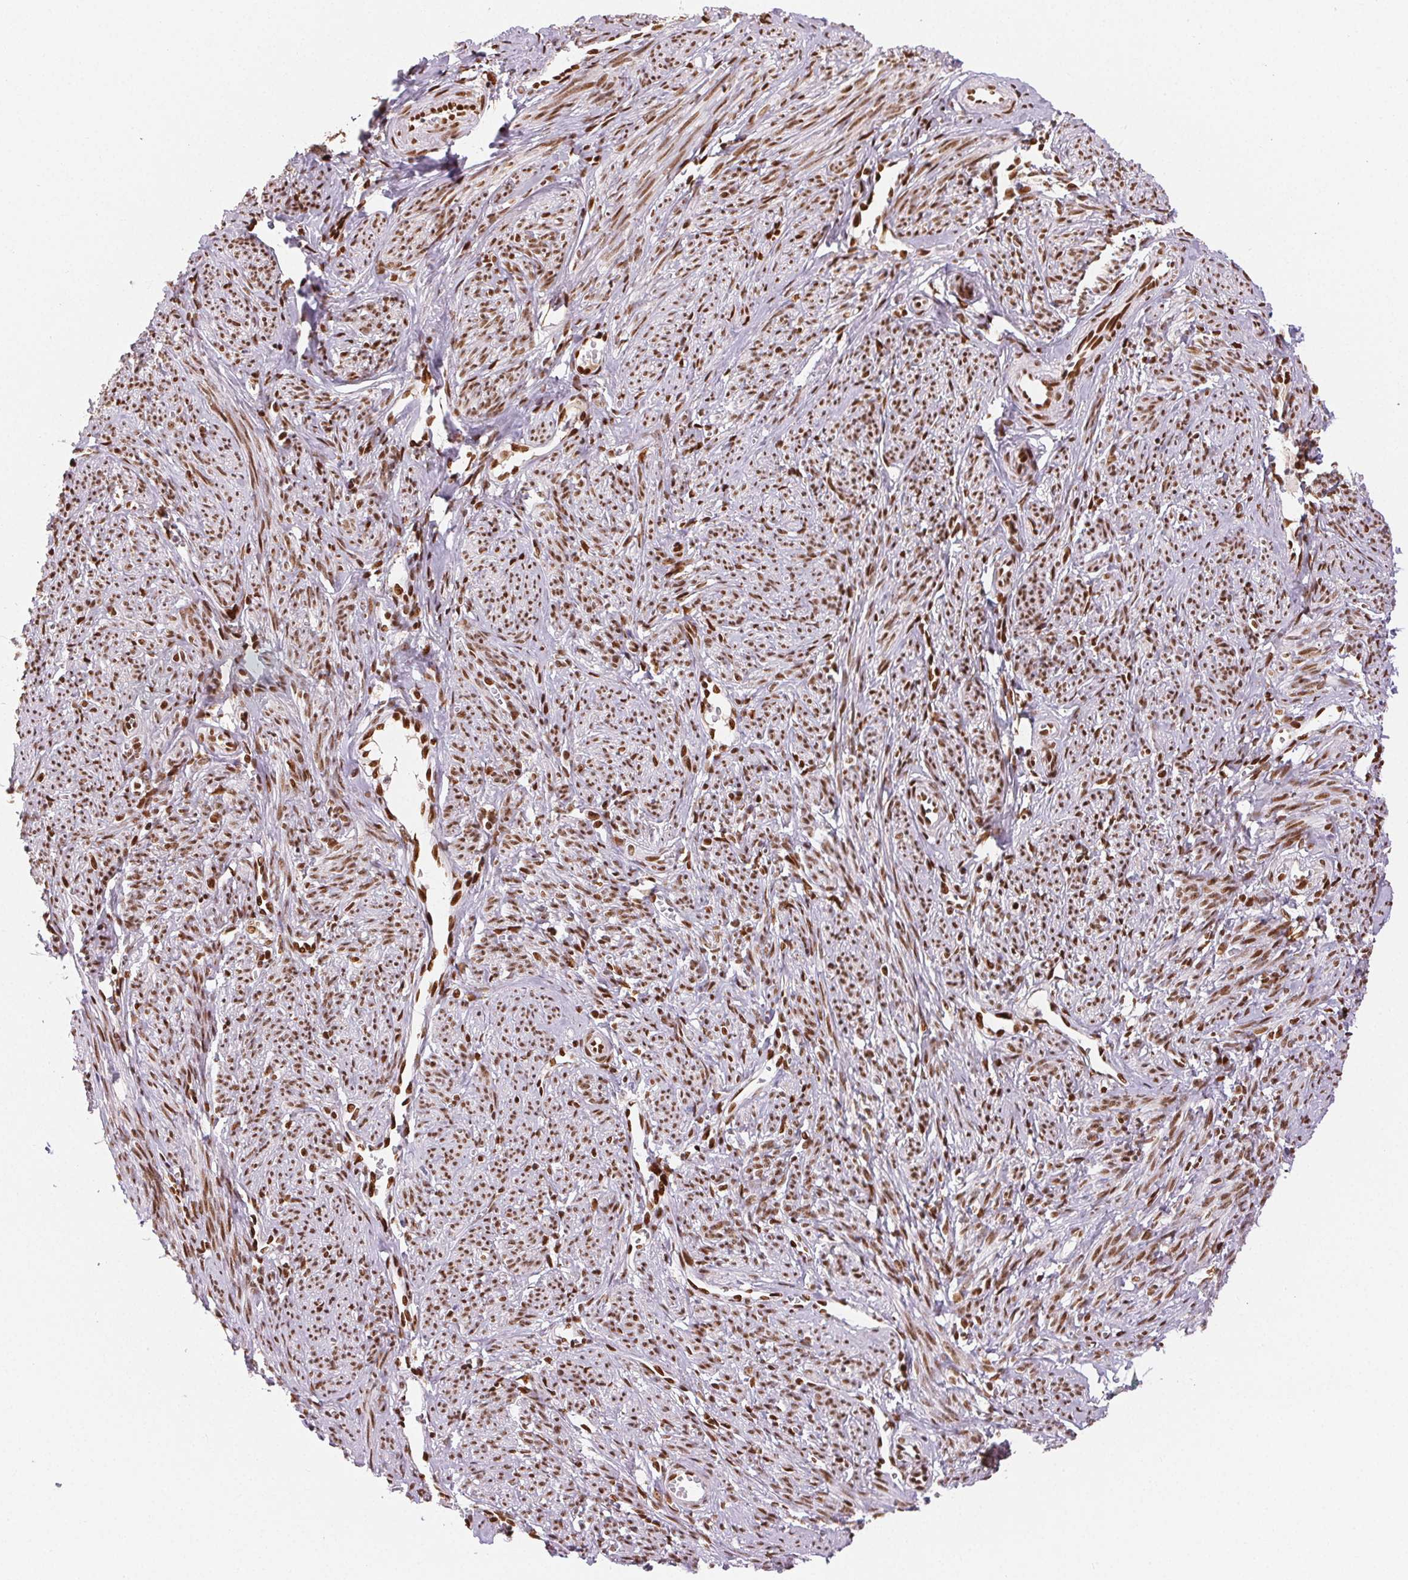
{"staining": {"intensity": "strong", "quantity": ">75%", "location": "nuclear"}, "tissue": "smooth muscle", "cell_type": "Smooth muscle cells", "image_type": "normal", "snomed": [{"axis": "morphology", "description": "Normal tissue, NOS"}, {"axis": "topography", "description": "Smooth muscle"}], "caption": "IHC staining of unremarkable smooth muscle, which demonstrates high levels of strong nuclear staining in about >75% of smooth muscle cells indicating strong nuclear protein staining. The staining was performed using DAB (brown) for protein detection and nuclei were counterstained in hematoxylin (blue).", "gene": "ZNF80", "patient": {"sex": "female", "age": 65}}